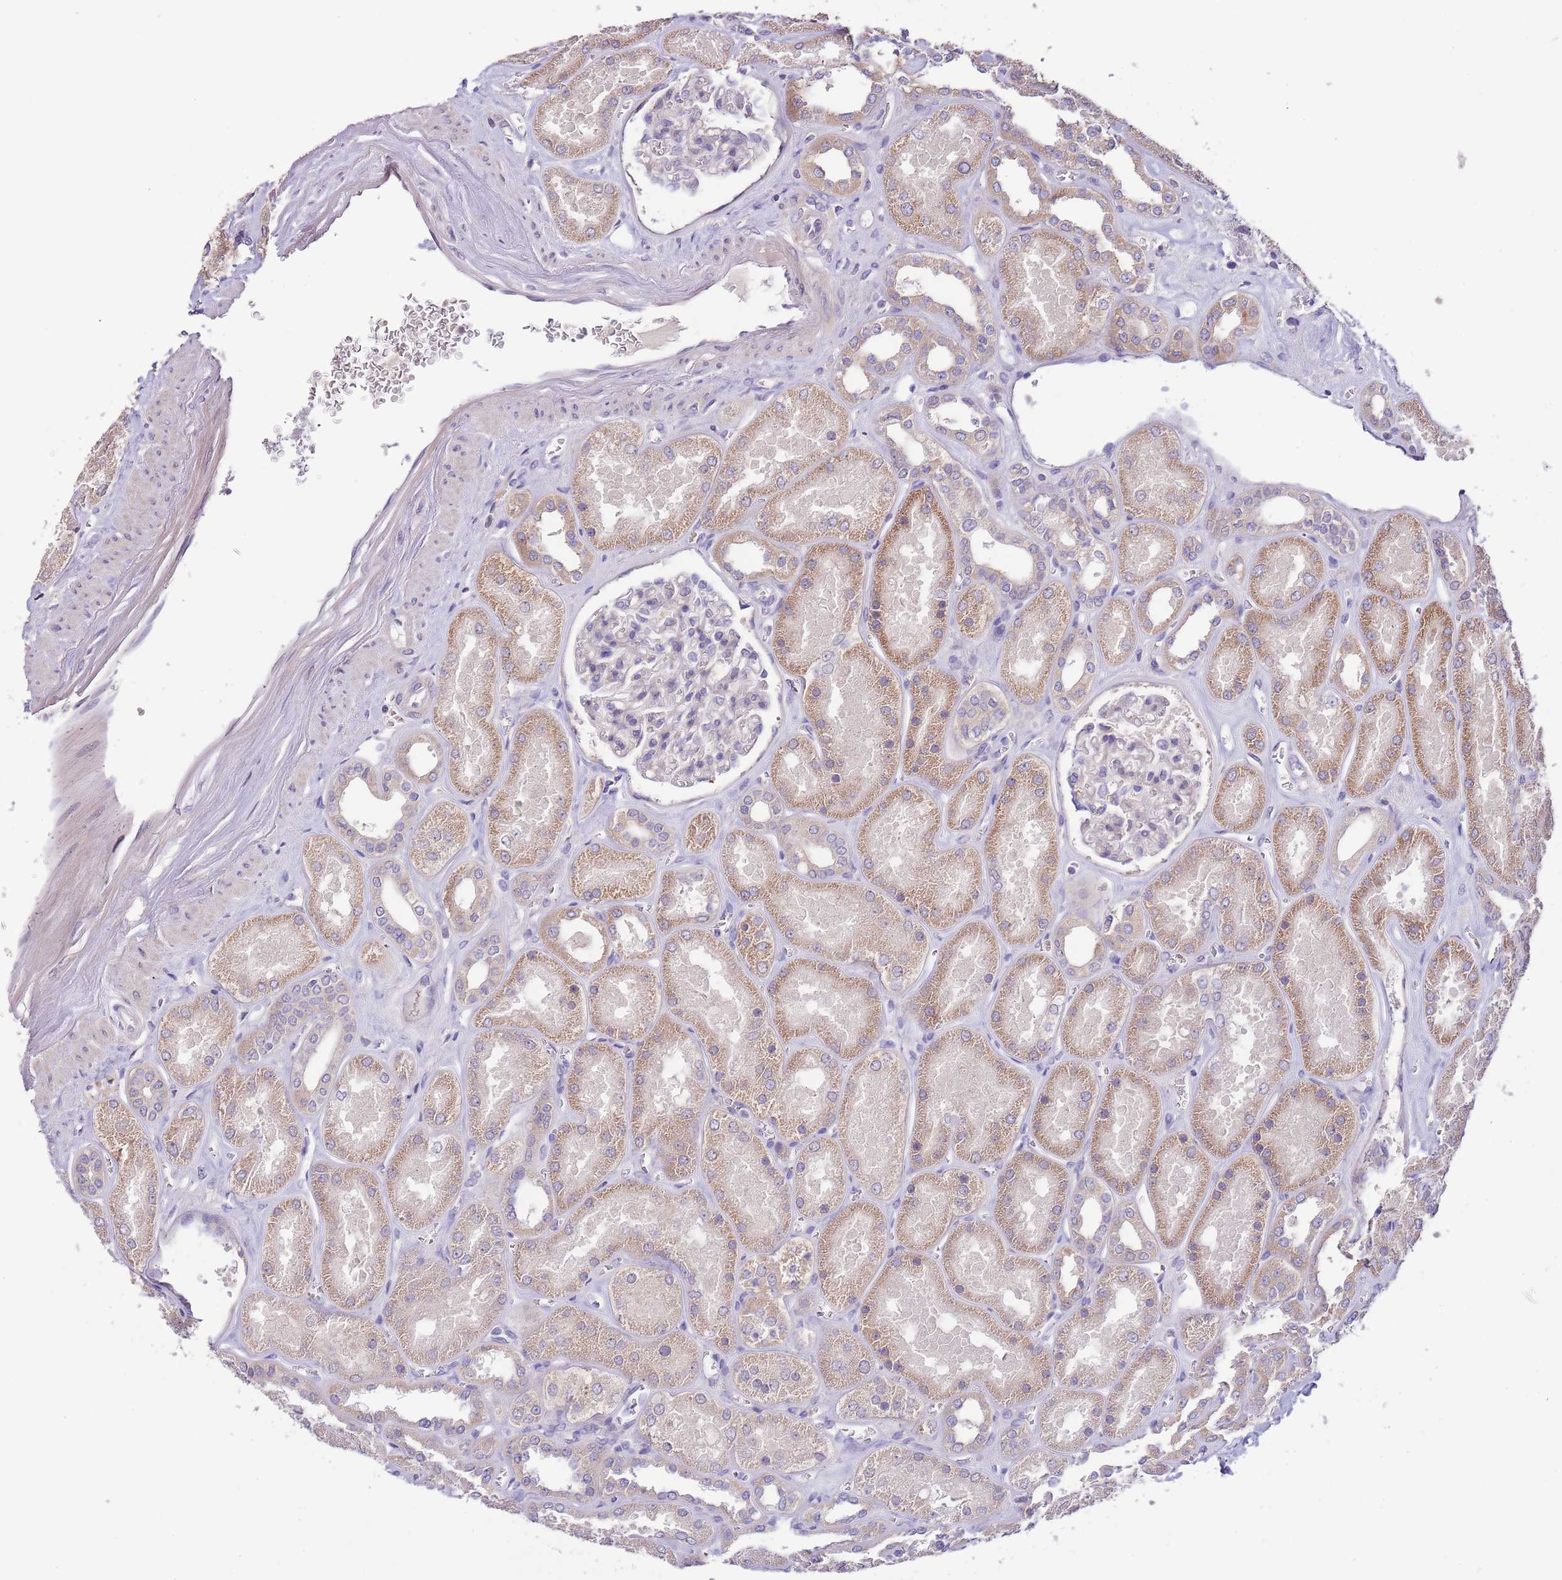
{"staining": {"intensity": "negative", "quantity": "none", "location": "none"}, "tissue": "kidney", "cell_type": "Cells in glomeruli", "image_type": "normal", "snomed": [{"axis": "morphology", "description": "Normal tissue, NOS"}, {"axis": "morphology", "description": "Adenocarcinoma, NOS"}, {"axis": "topography", "description": "Kidney"}], "caption": "Immunohistochemistry (IHC) micrograph of benign human kidney stained for a protein (brown), which demonstrates no staining in cells in glomeruli. (DAB IHC visualized using brightfield microscopy, high magnification).", "gene": "ZNF658", "patient": {"sex": "female", "age": 68}}